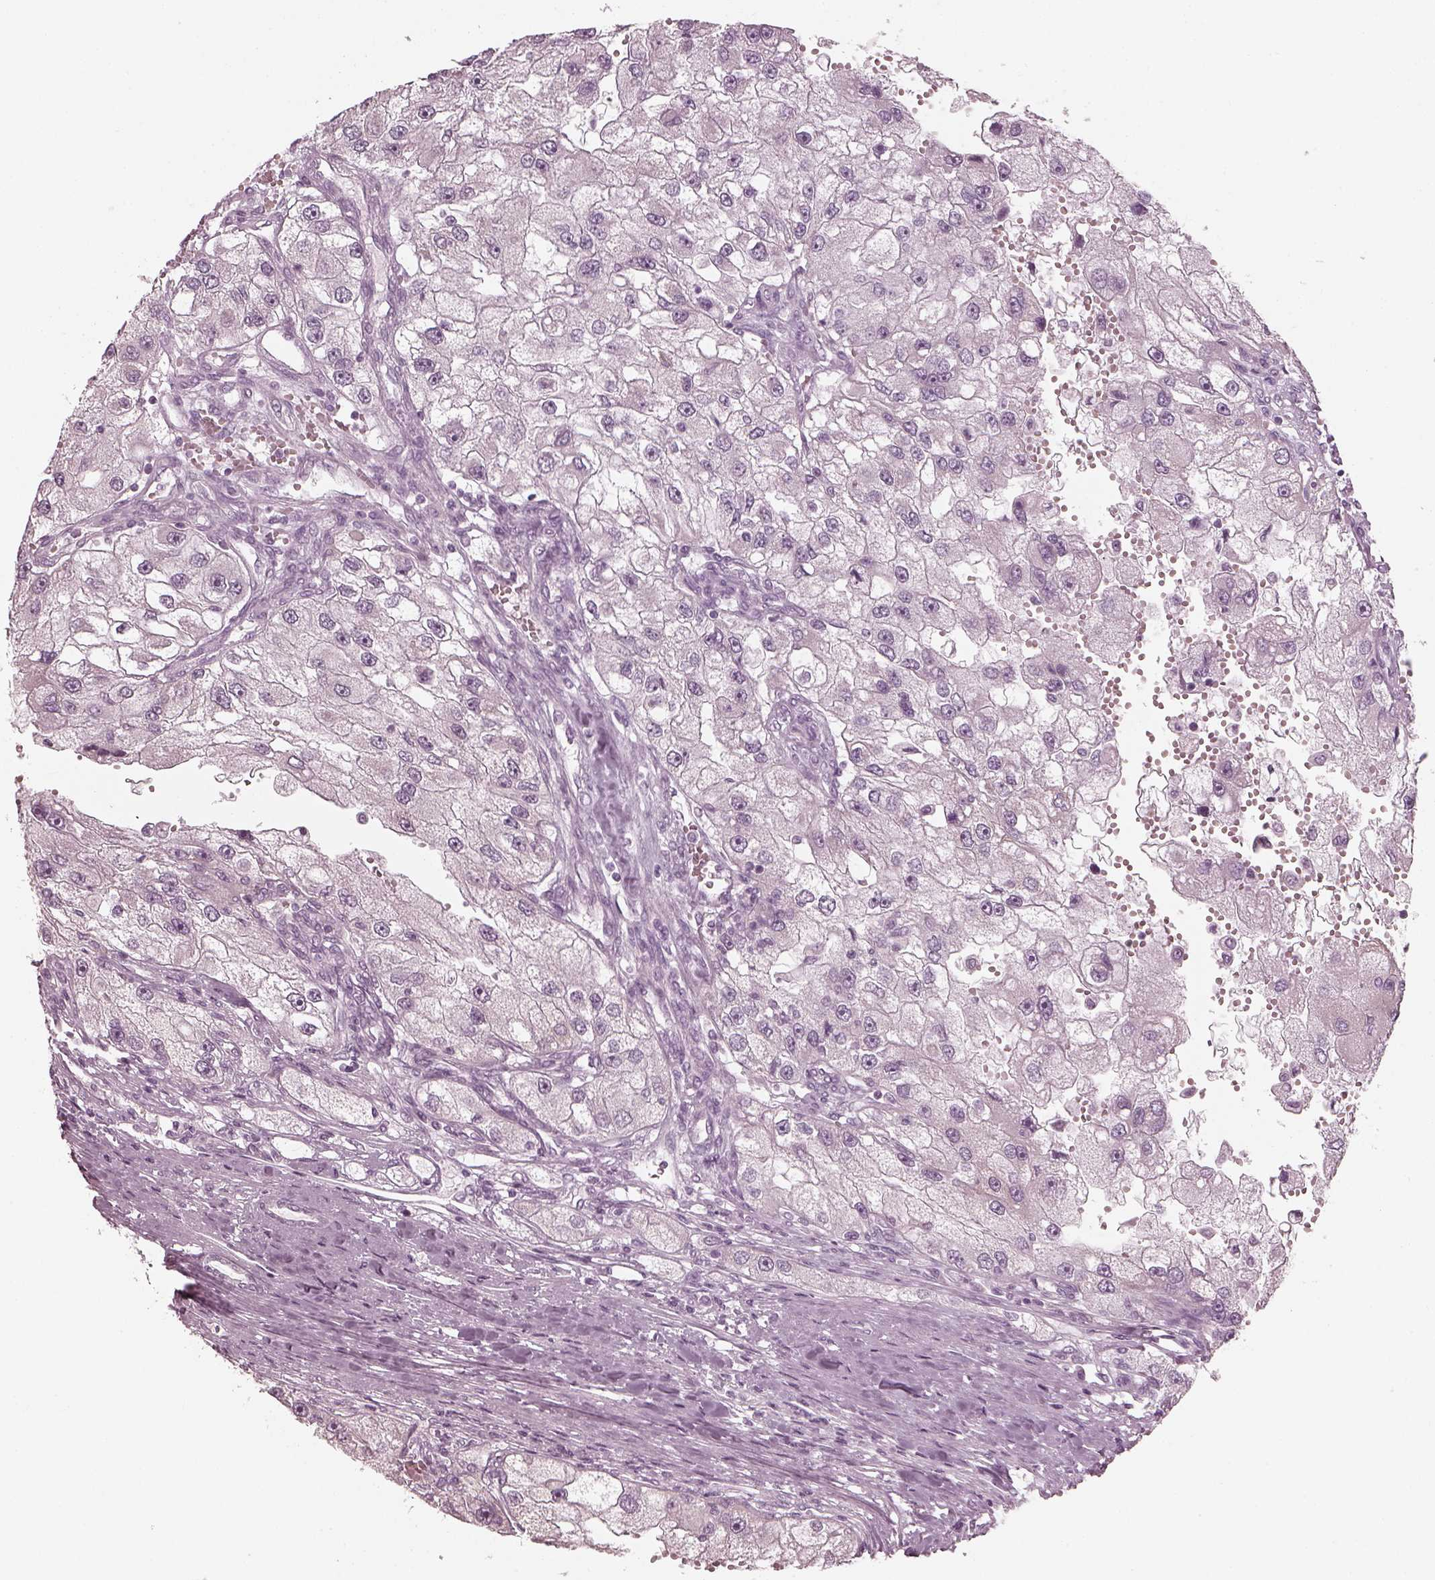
{"staining": {"intensity": "negative", "quantity": "none", "location": "none"}, "tissue": "renal cancer", "cell_type": "Tumor cells", "image_type": "cancer", "snomed": [{"axis": "morphology", "description": "Adenocarcinoma, NOS"}, {"axis": "topography", "description": "Kidney"}], "caption": "A photomicrograph of human renal cancer is negative for staining in tumor cells. (Brightfield microscopy of DAB (3,3'-diaminobenzidine) immunohistochemistry at high magnification).", "gene": "CNTN1", "patient": {"sex": "male", "age": 63}}